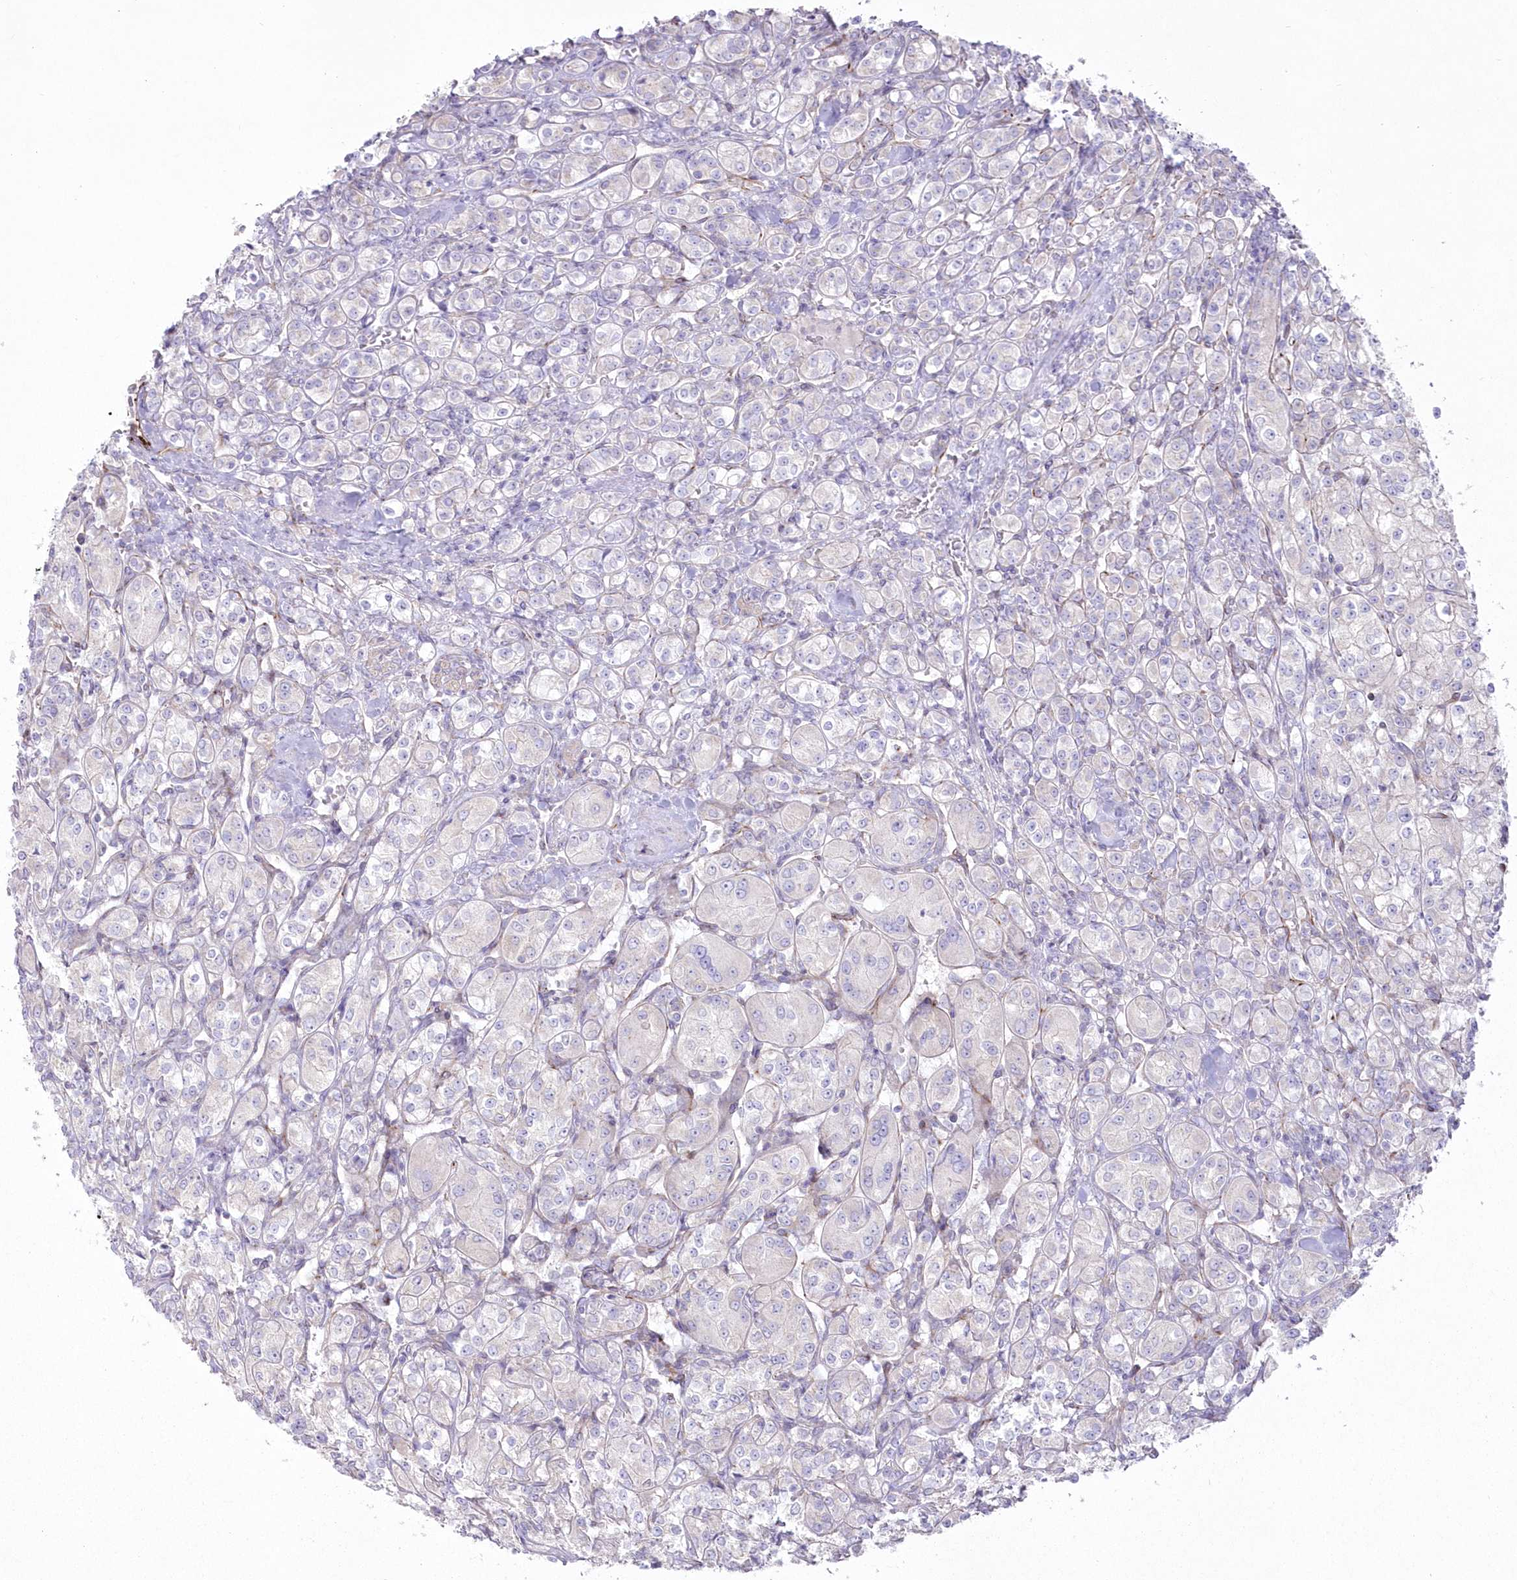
{"staining": {"intensity": "negative", "quantity": "none", "location": "none"}, "tissue": "renal cancer", "cell_type": "Tumor cells", "image_type": "cancer", "snomed": [{"axis": "morphology", "description": "Adenocarcinoma, NOS"}, {"axis": "topography", "description": "Kidney"}], "caption": "Tumor cells show no significant protein expression in renal cancer. The staining was performed using DAB to visualize the protein expression in brown, while the nuclei were stained in blue with hematoxylin (Magnification: 20x).", "gene": "ZNF843", "patient": {"sex": "male", "age": 77}}